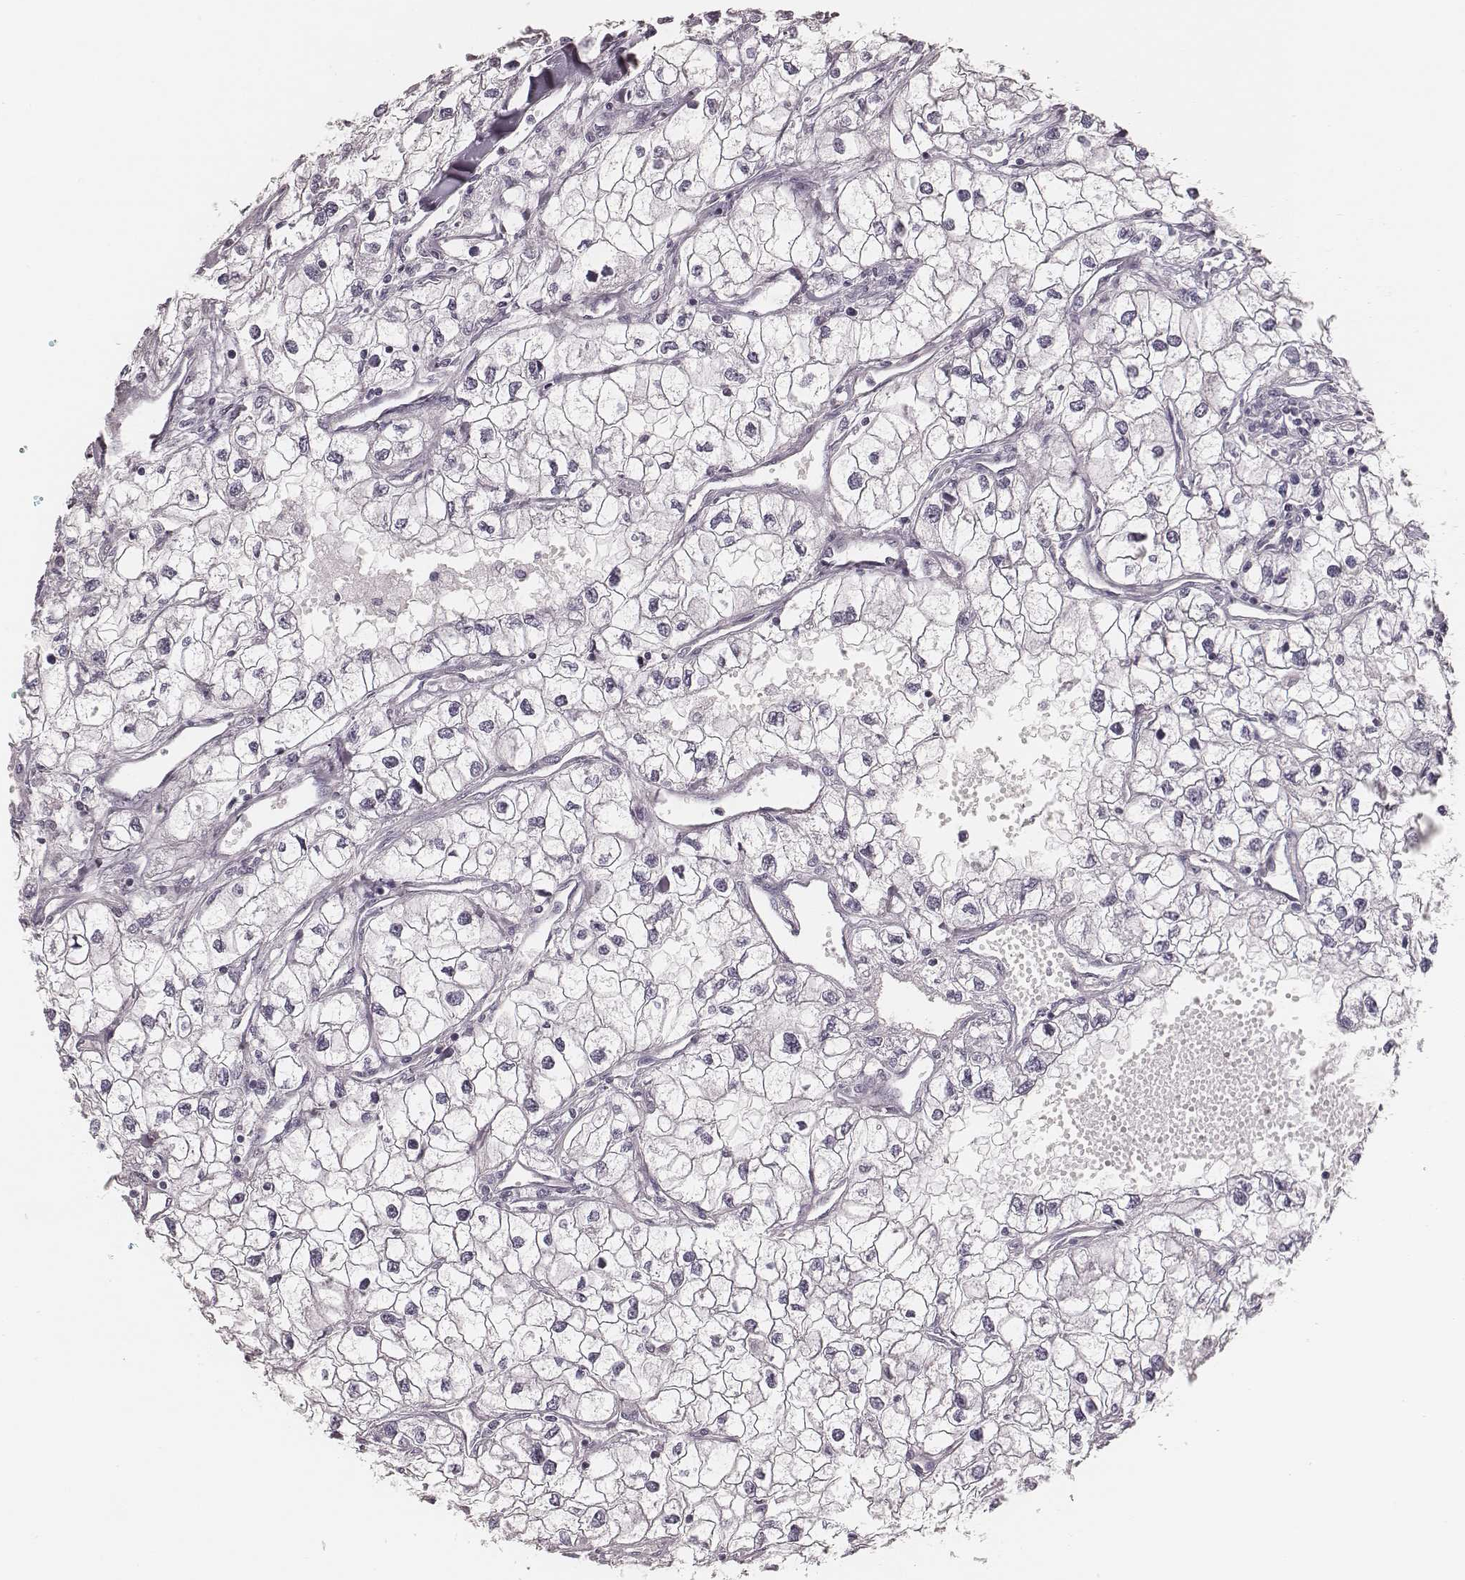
{"staining": {"intensity": "negative", "quantity": "none", "location": "none"}, "tissue": "renal cancer", "cell_type": "Tumor cells", "image_type": "cancer", "snomed": [{"axis": "morphology", "description": "Adenocarcinoma, NOS"}, {"axis": "topography", "description": "Kidney"}], "caption": "IHC of human renal cancer exhibits no expression in tumor cells.", "gene": "S100Z", "patient": {"sex": "male", "age": 59}}